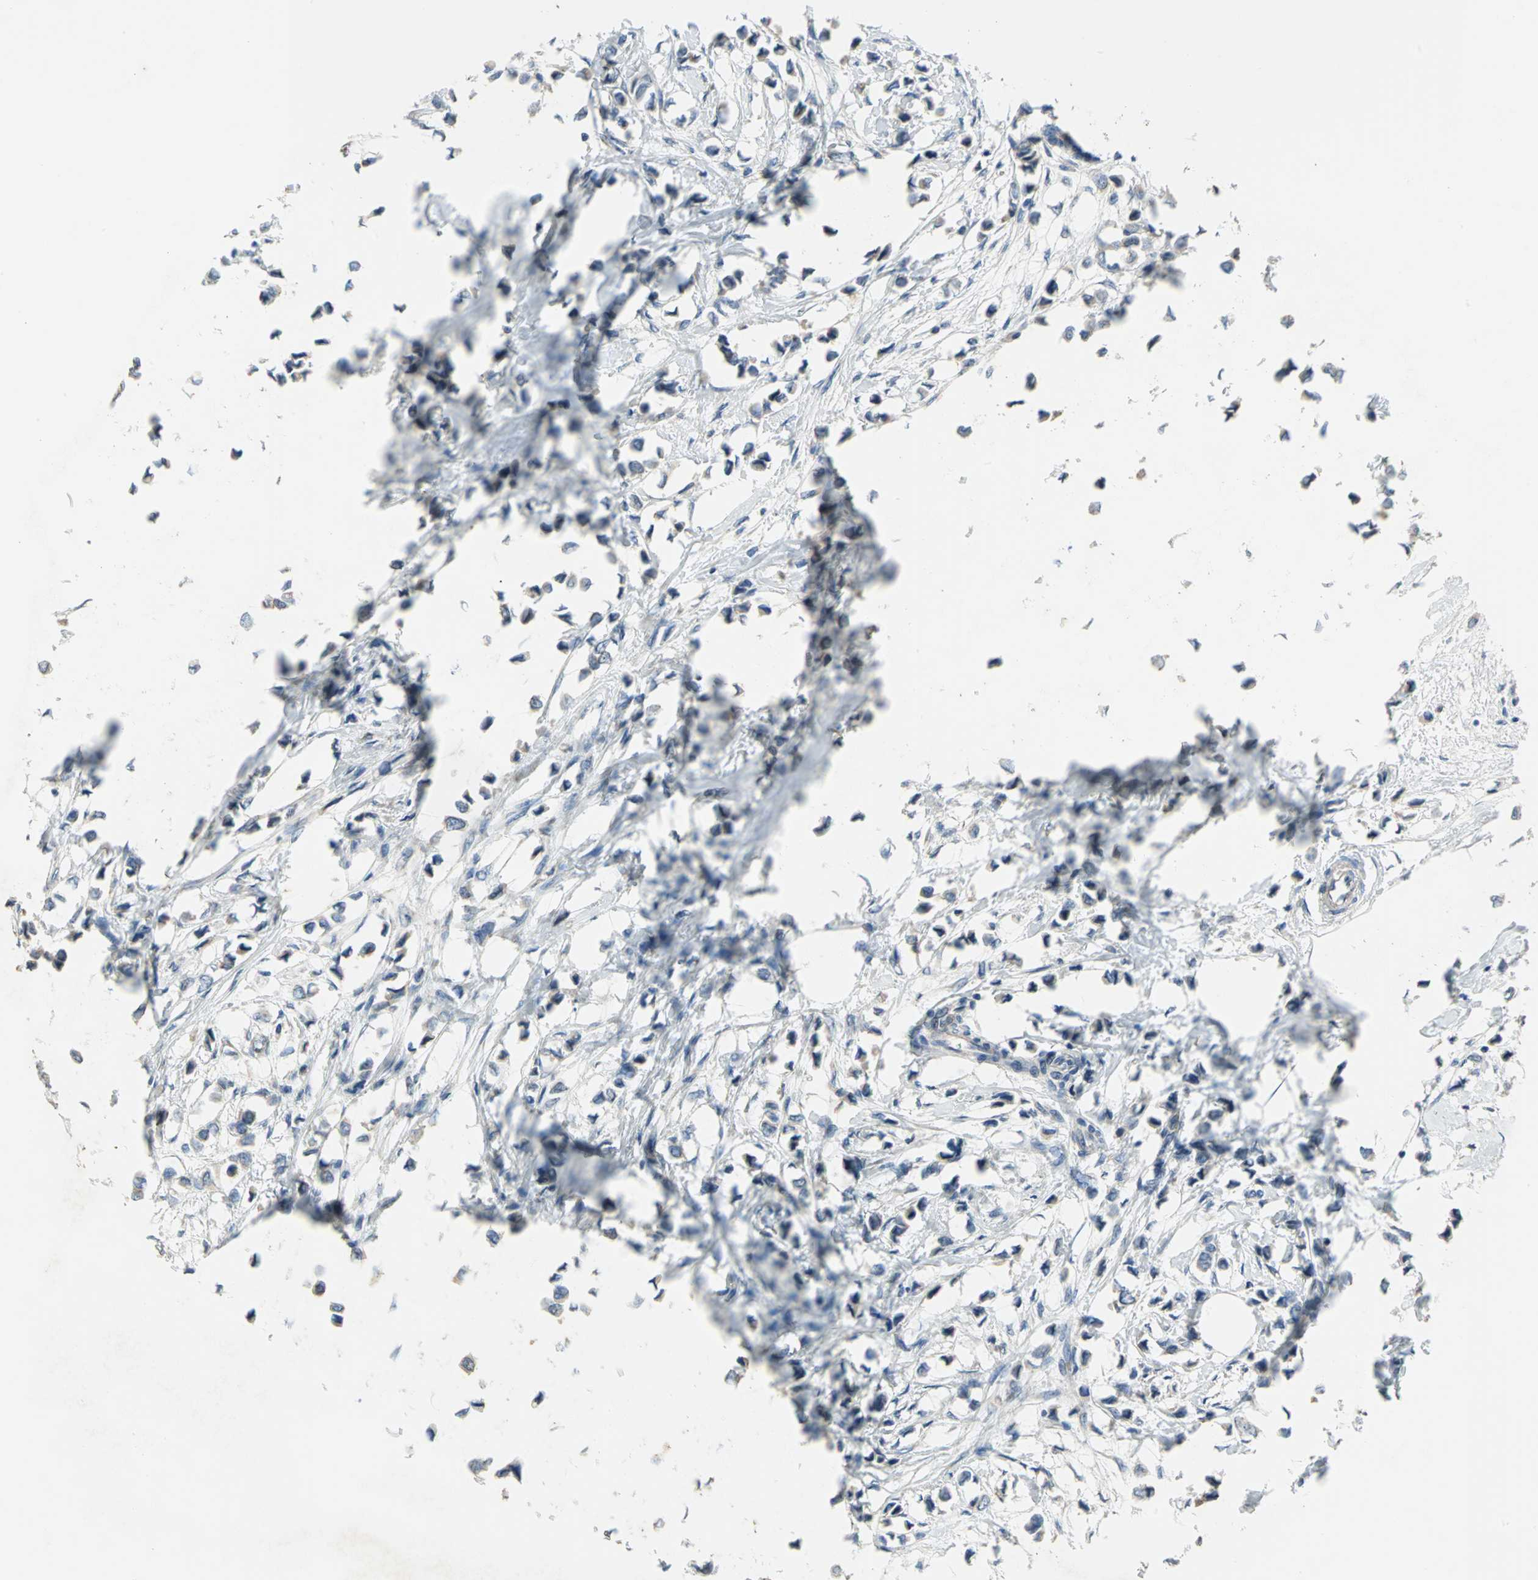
{"staining": {"intensity": "negative", "quantity": "none", "location": "none"}, "tissue": "breast cancer", "cell_type": "Tumor cells", "image_type": "cancer", "snomed": [{"axis": "morphology", "description": "Lobular carcinoma"}, {"axis": "topography", "description": "Breast"}], "caption": "Immunohistochemistry micrograph of human breast cancer (lobular carcinoma) stained for a protein (brown), which displays no staining in tumor cells.", "gene": "HTR1F", "patient": {"sex": "female", "age": 51}}